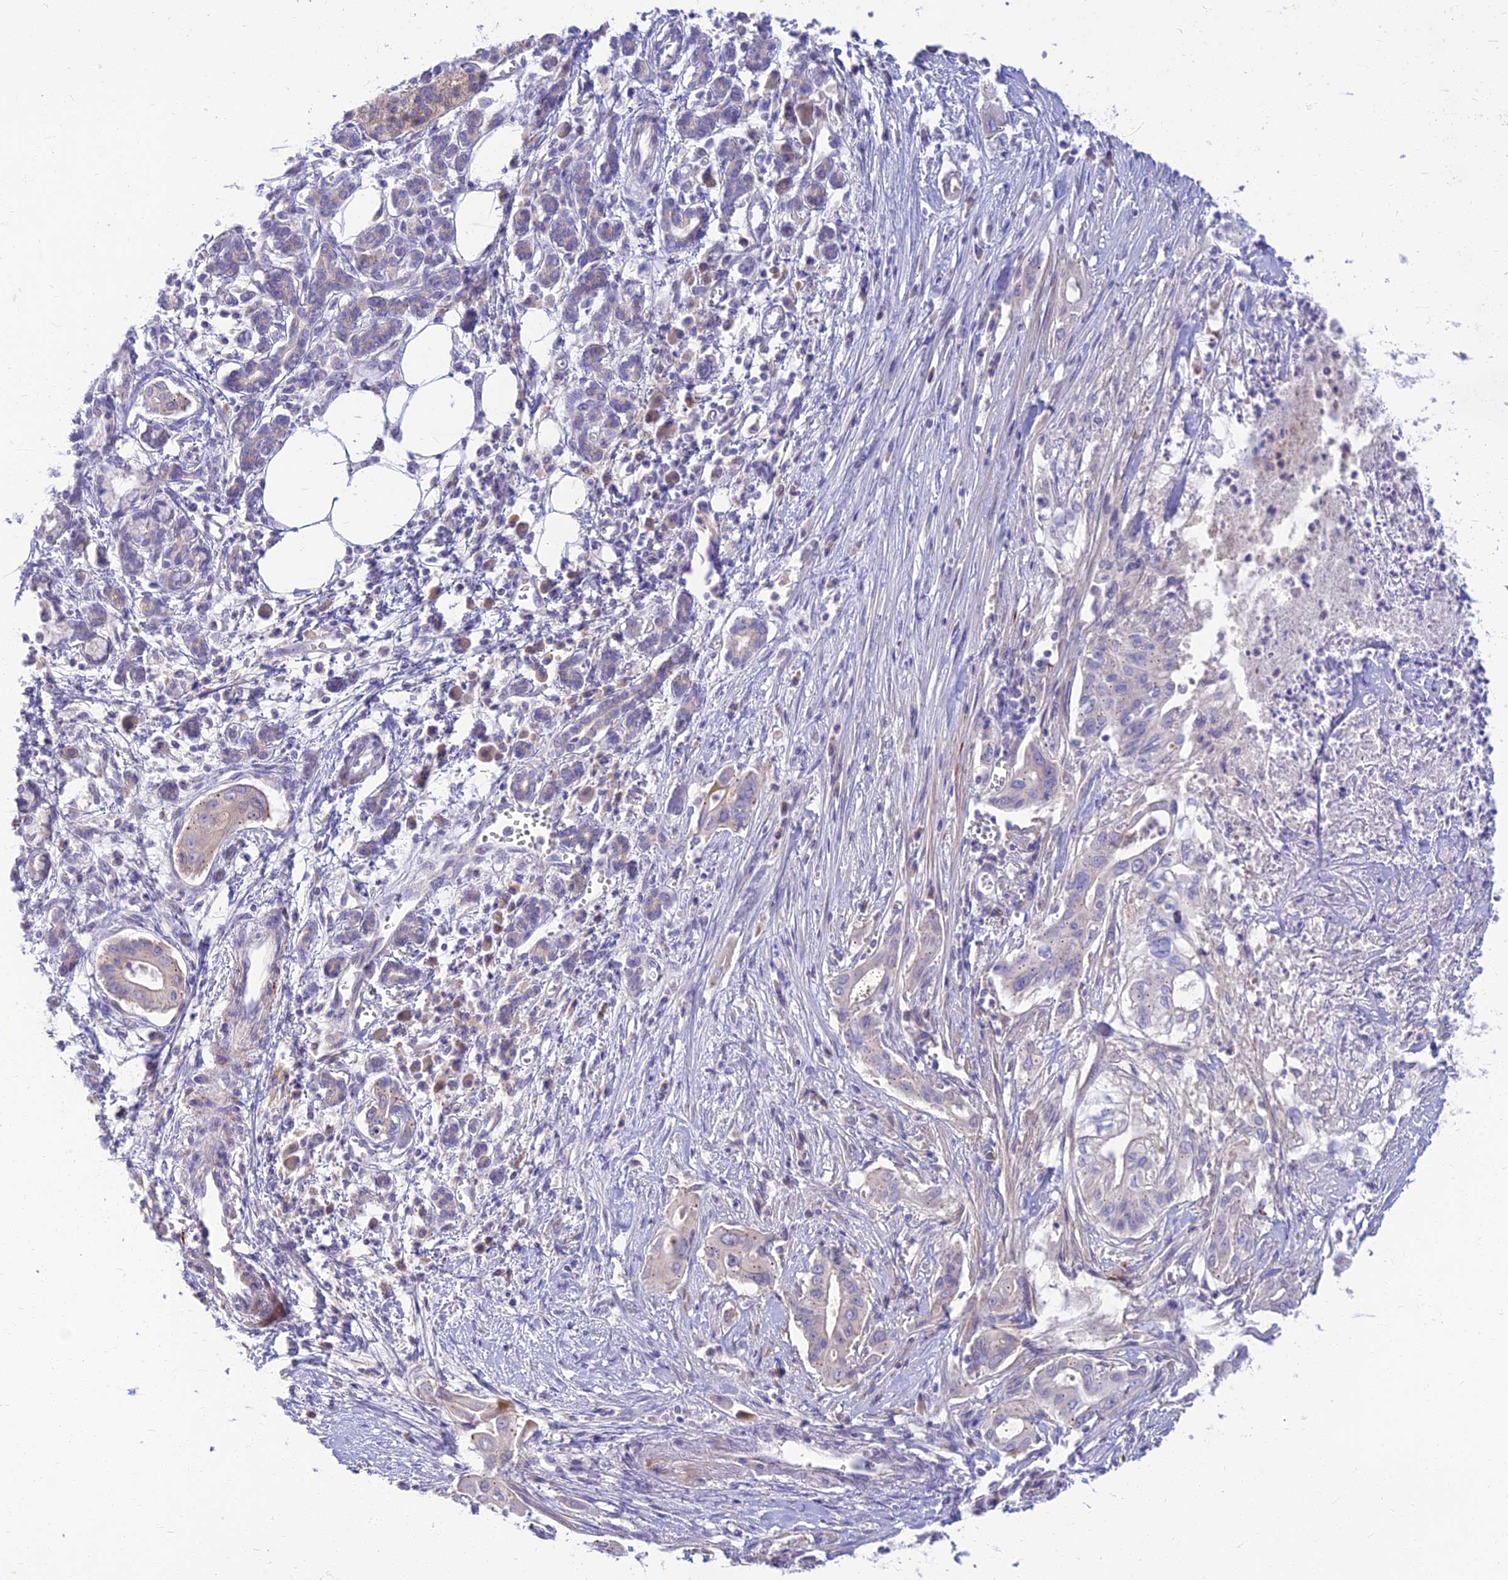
{"staining": {"intensity": "negative", "quantity": "none", "location": "none"}, "tissue": "pancreatic cancer", "cell_type": "Tumor cells", "image_type": "cancer", "snomed": [{"axis": "morphology", "description": "Adenocarcinoma, NOS"}, {"axis": "topography", "description": "Pancreas"}], "caption": "DAB (3,3'-diaminobenzidine) immunohistochemical staining of adenocarcinoma (pancreatic) displays no significant positivity in tumor cells.", "gene": "CLIP4", "patient": {"sex": "male", "age": 58}}